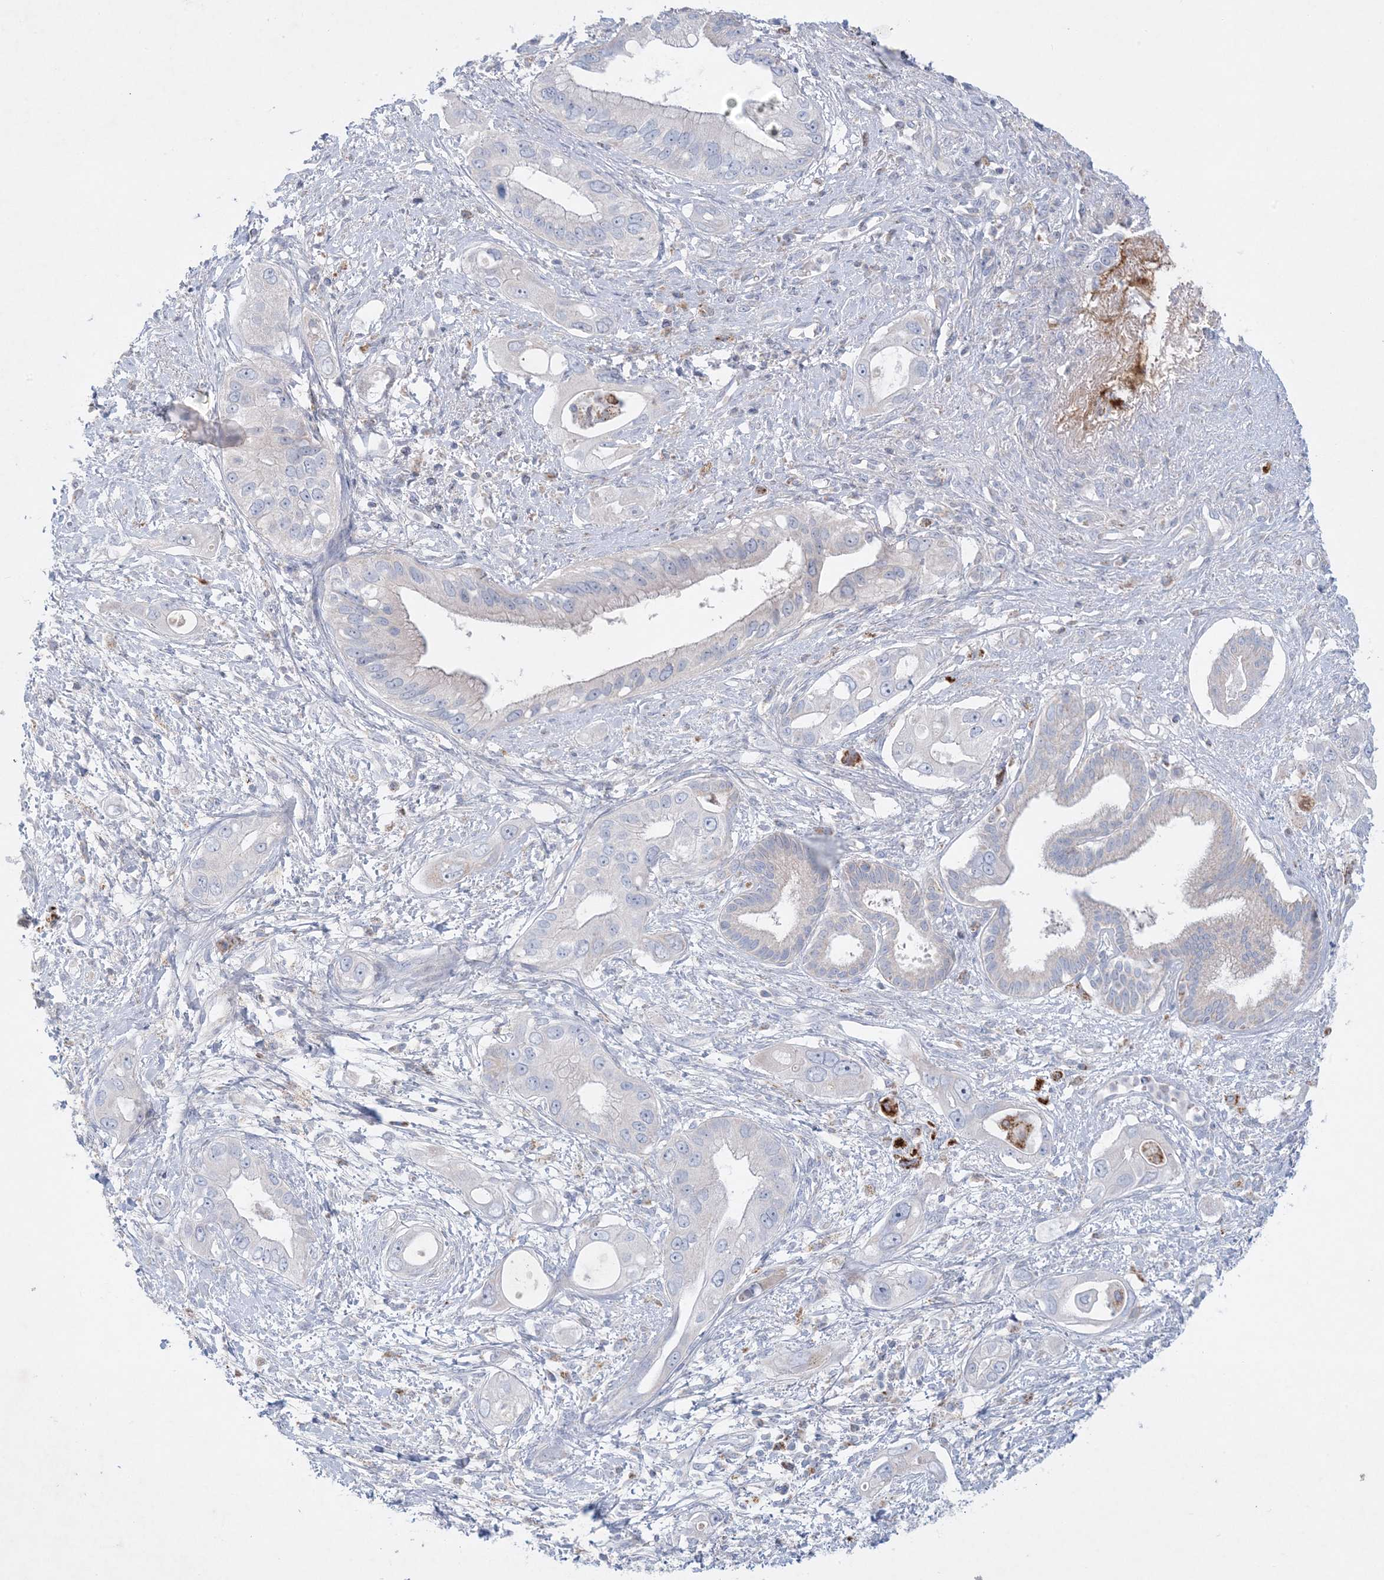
{"staining": {"intensity": "negative", "quantity": "none", "location": "none"}, "tissue": "pancreatic cancer", "cell_type": "Tumor cells", "image_type": "cancer", "snomed": [{"axis": "morphology", "description": "Inflammation, NOS"}, {"axis": "morphology", "description": "Adenocarcinoma, NOS"}, {"axis": "topography", "description": "Pancreas"}], "caption": "A photomicrograph of pancreatic adenocarcinoma stained for a protein displays no brown staining in tumor cells.", "gene": "KCTD6", "patient": {"sex": "female", "age": 56}}